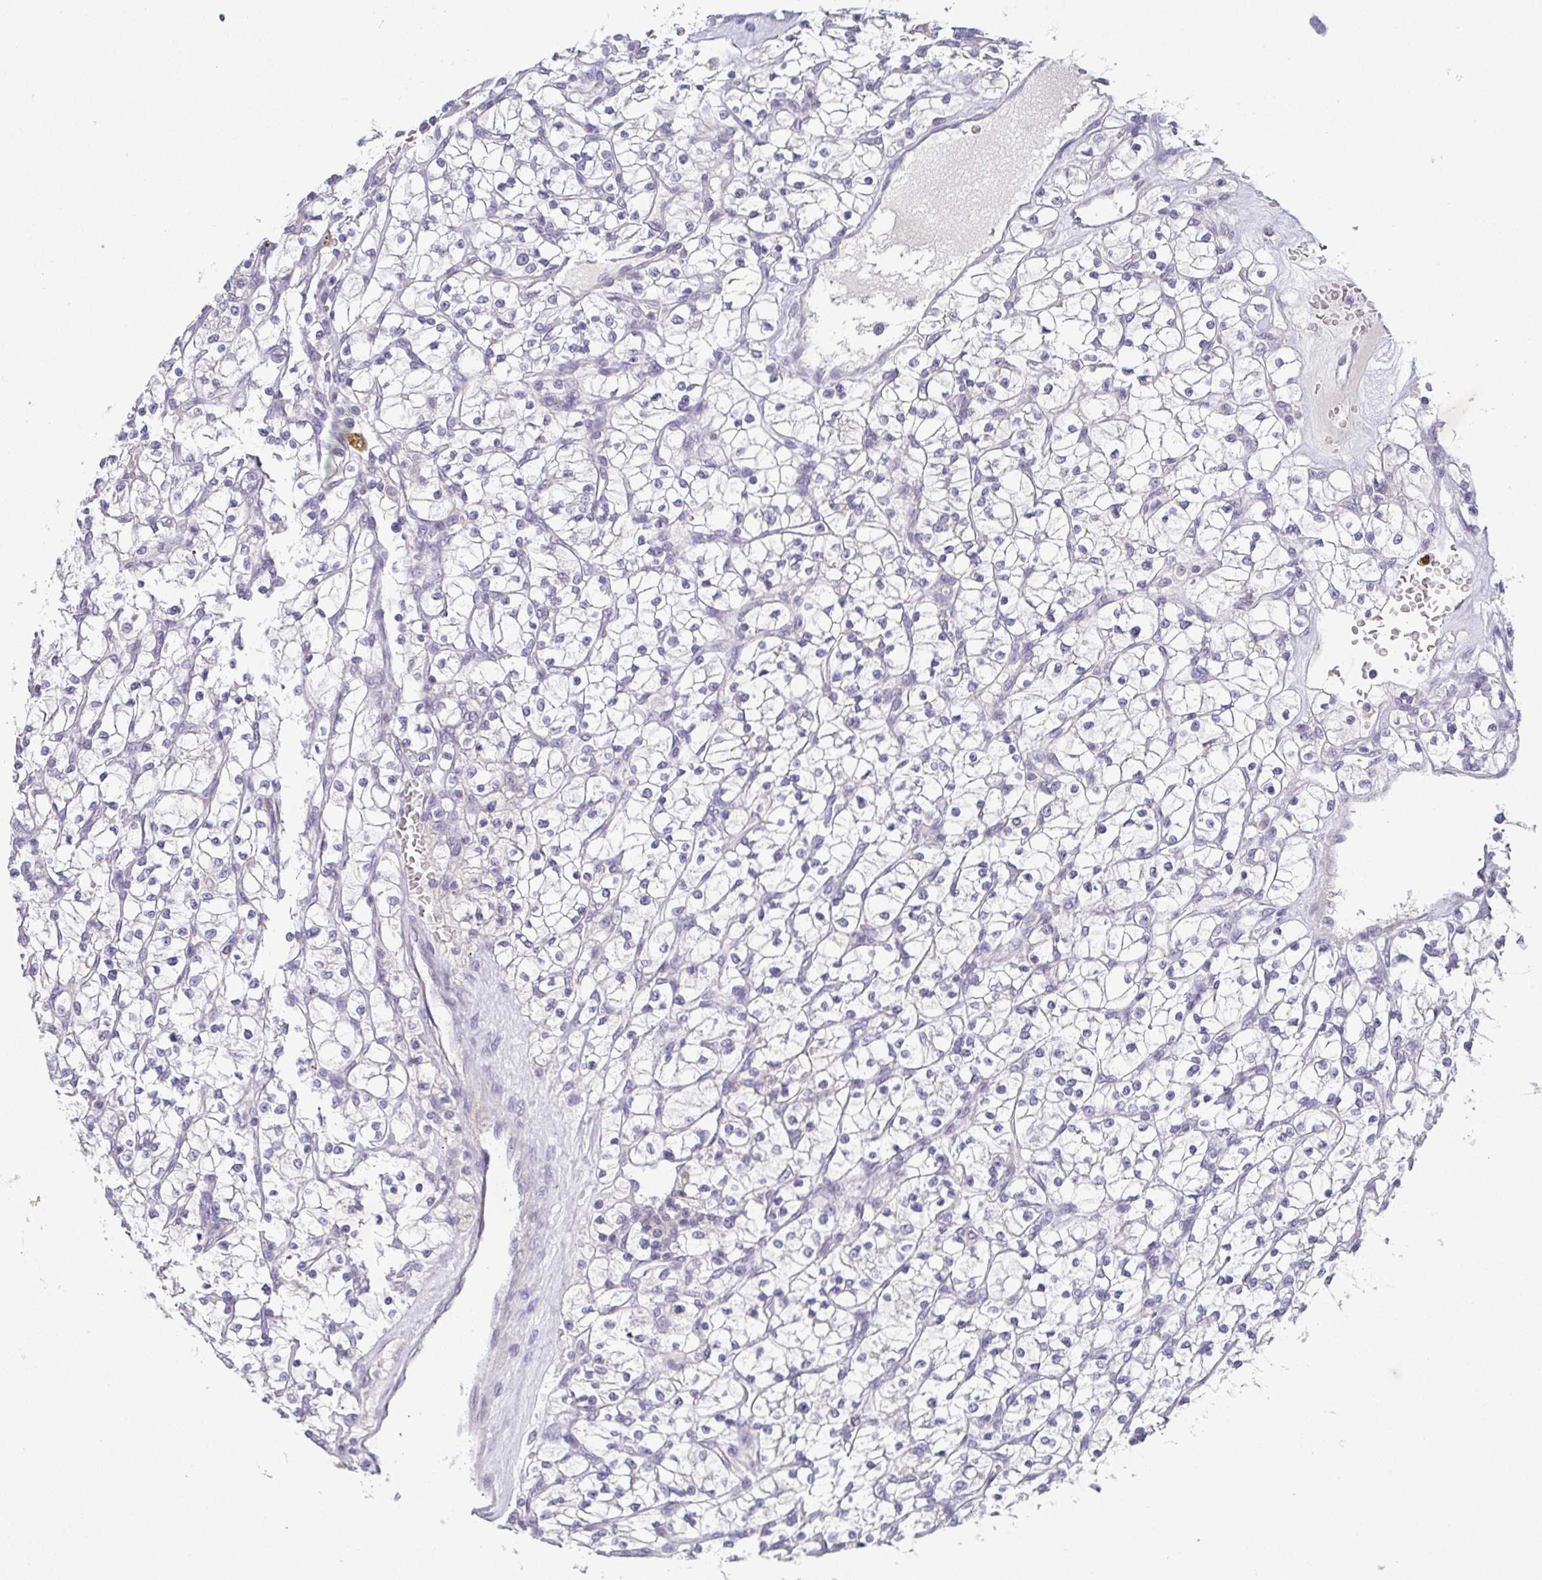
{"staining": {"intensity": "negative", "quantity": "none", "location": "none"}, "tissue": "renal cancer", "cell_type": "Tumor cells", "image_type": "cancer", "snomed": [{"axis": "morphology", "description": "Adenocarcinoma, NOS"}, {"axis": "topography", "description": "Kidney"}], "caption": "Image shows no significant protein expression in tumor cells of renal adenocarcinoma. (Stains: DAB (3,3'-diaminobenzidine) IHC with hematoxylin counter stain, Microscopy: brightfield microscopy at high magnification).", "gene": "RNASE7", "patient": {"sex": "female", "age": 64}}